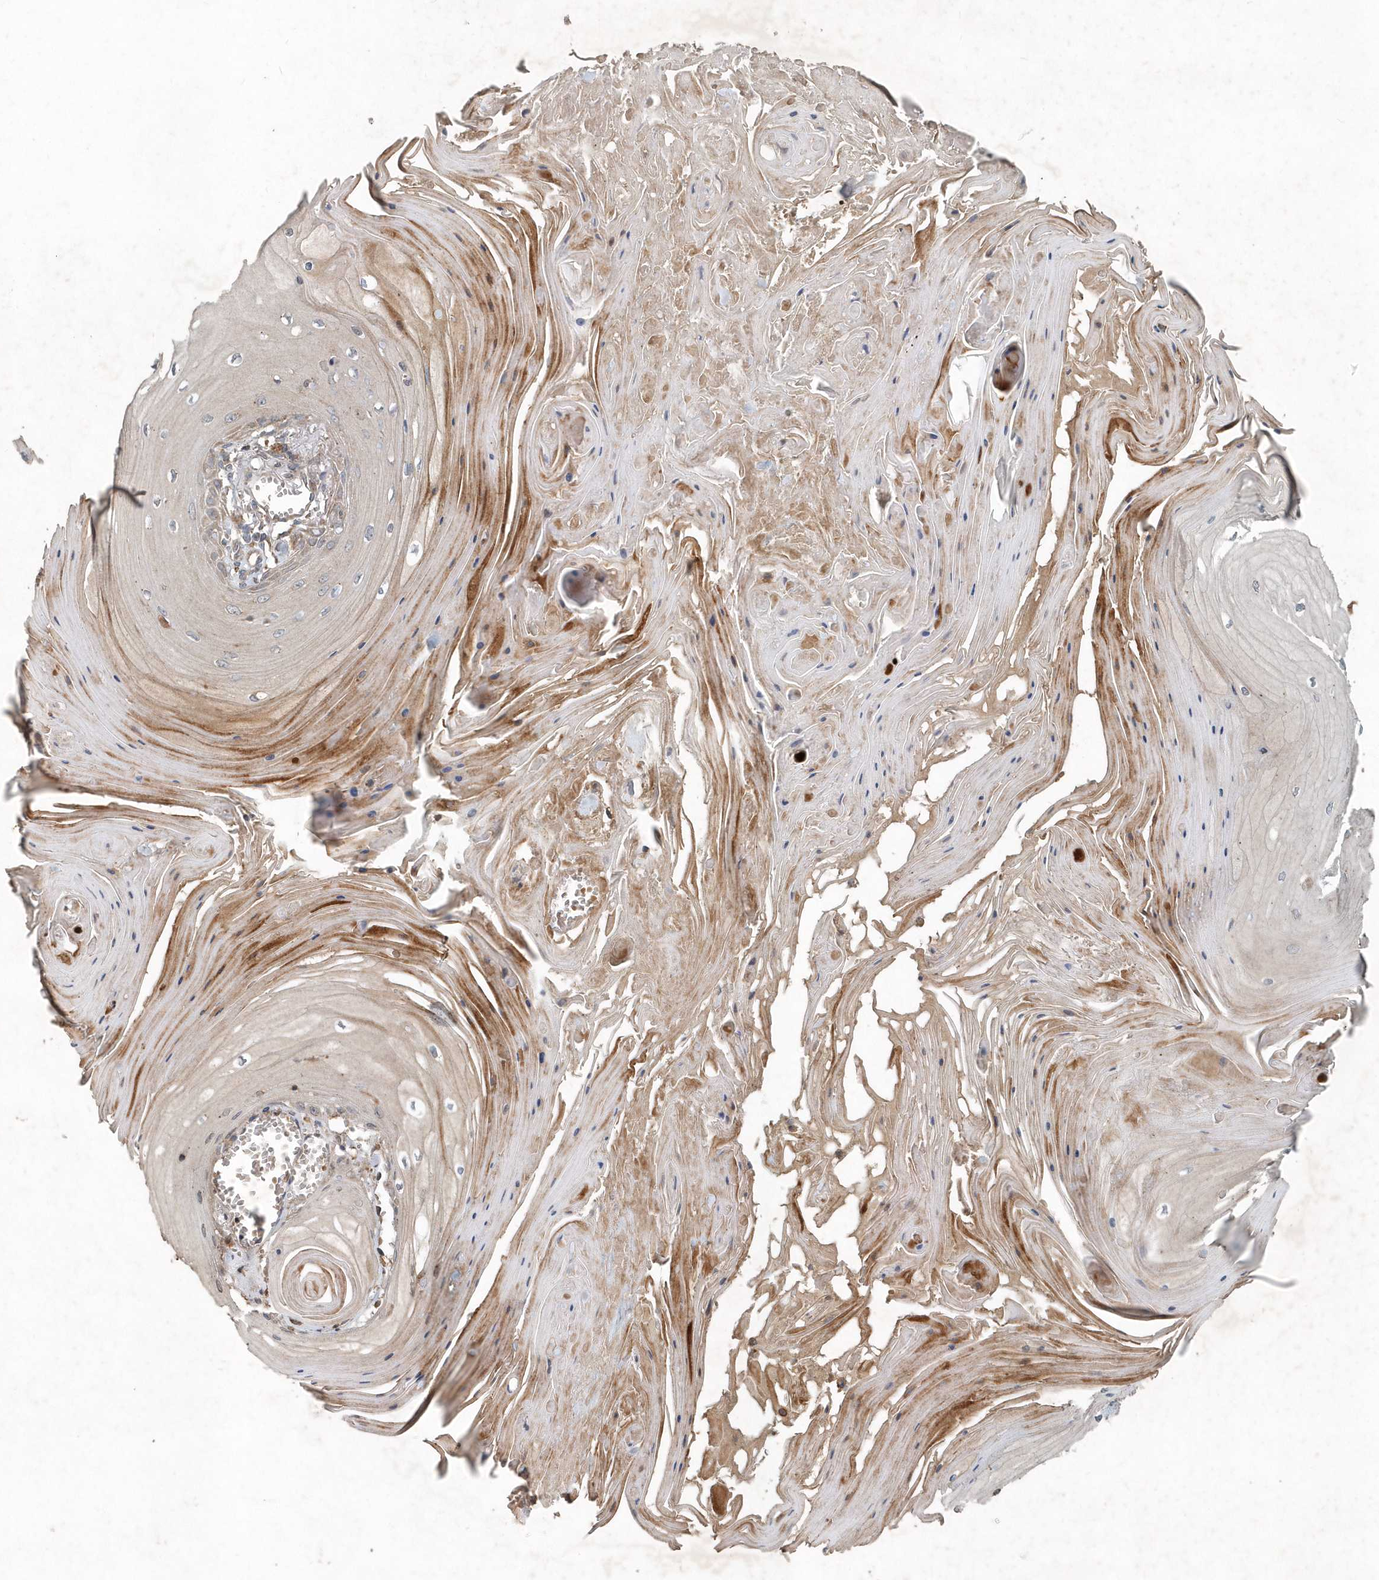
{"staining": {"intensity": "weak", "quantity": "<25%", "location": "cytoplasmic/membranous"}, "tissue": "skin cancer", "cell_type": "Tumor cells", "image_type": "cancer", "snomed": [{"axis": "morphology", "description": "Squamous cell carcinoma, NOS"}, {"axis": "topography", "description": "Skin"}], "caption": "DAB (3,3'-diaminobenzidine) immunohistochemical staining of human skin cancer (squamous cell carcinoma) displays no significant positivity in tumor cells.", "gene": "SCFD2", "patient": {"sex": "male", "age": 74}}